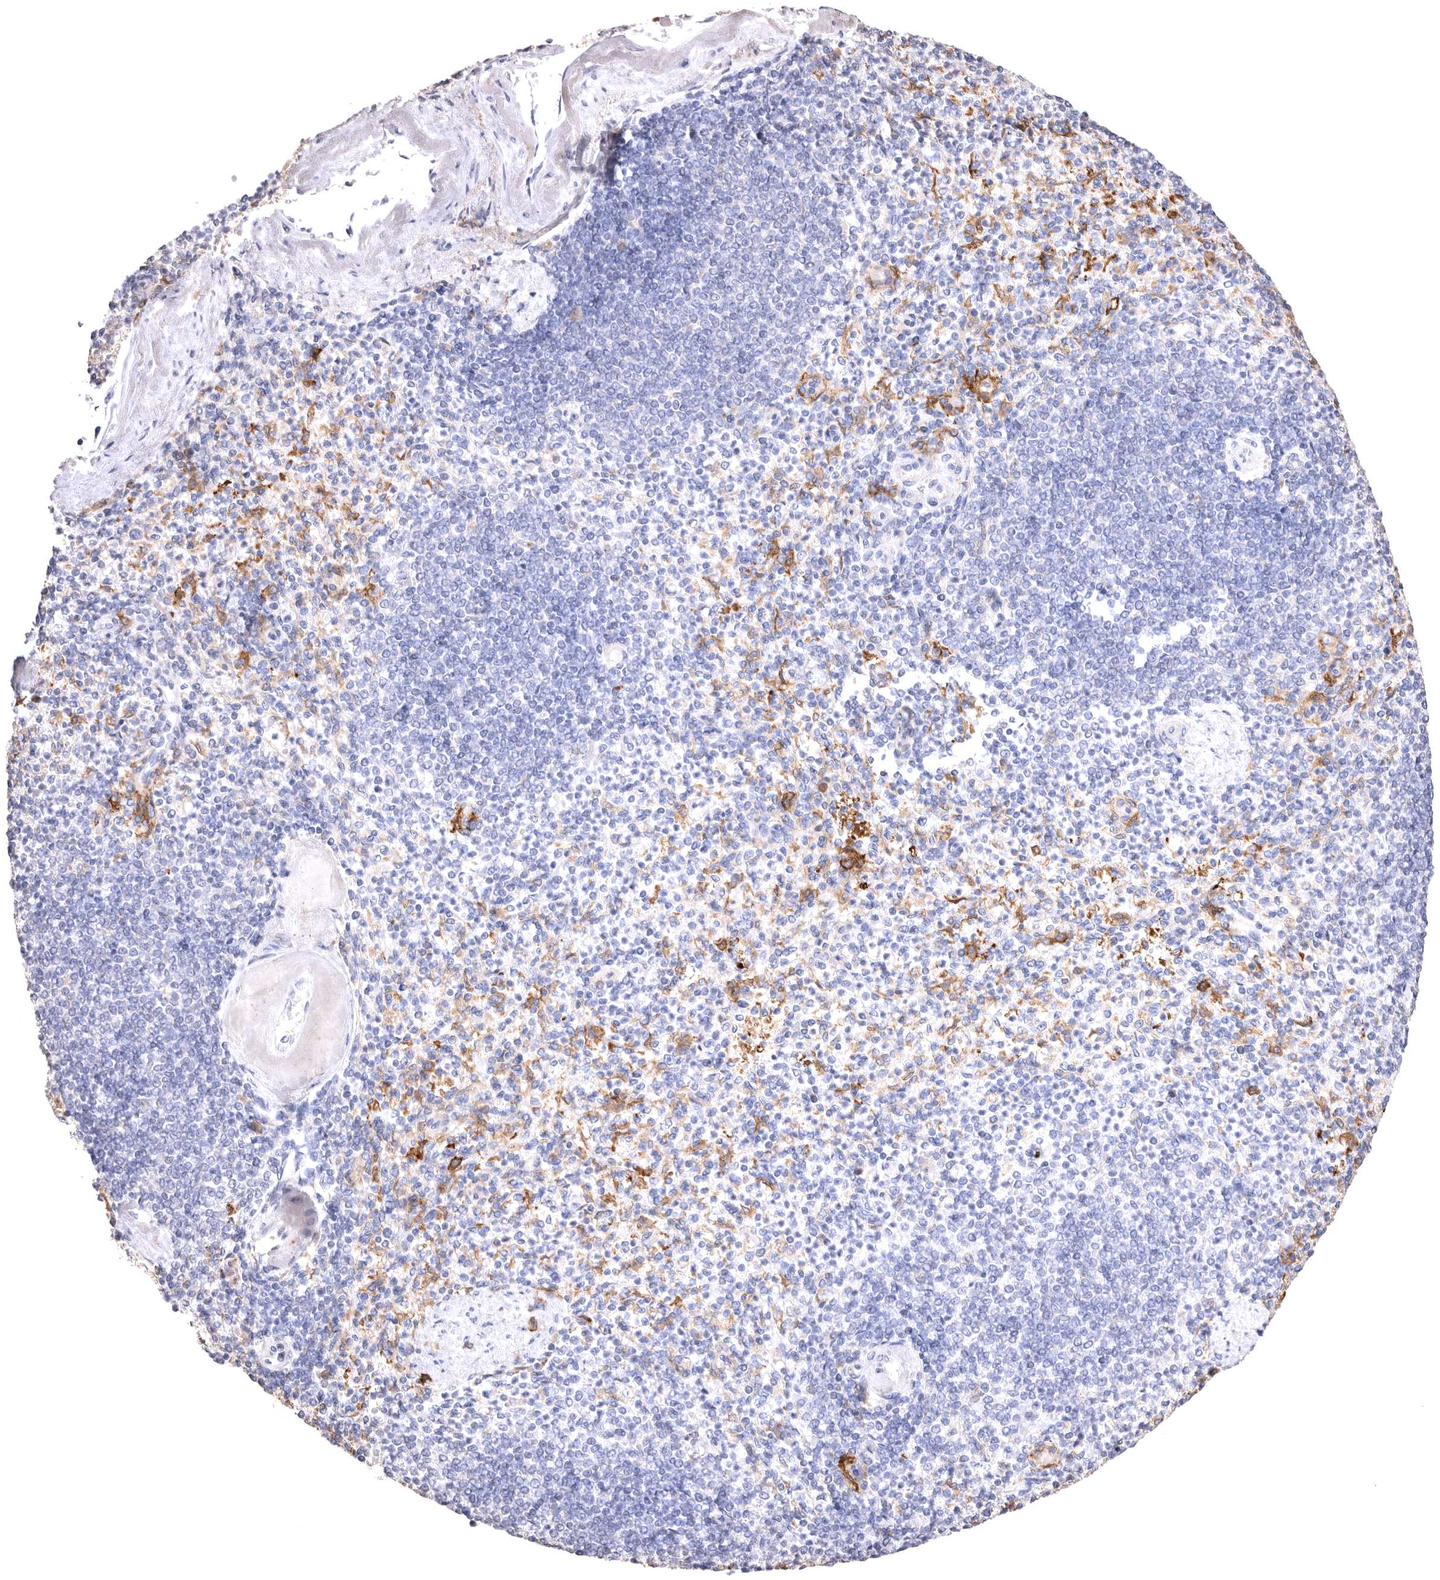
{"staining": {"intensity": "moderate", "quantity": "<25%", "location": "cytoplasmic/membranous"}, "tissue": "spleen", "cell_type": "Cells in red pulp", "image_type": "normal", "snomed": [{"axis": "morphology", "description": "Normal tissue, NOS"}, {"axis": "topography", "description": "Spleen"}], "caption": "Protein staining of normal spleen reveals moderate cytoplasmic/membranous staining in approximately <25% of cells in red pulp.", "gene": "VPS45", "patient": {"sex": "female", "age": 74}}